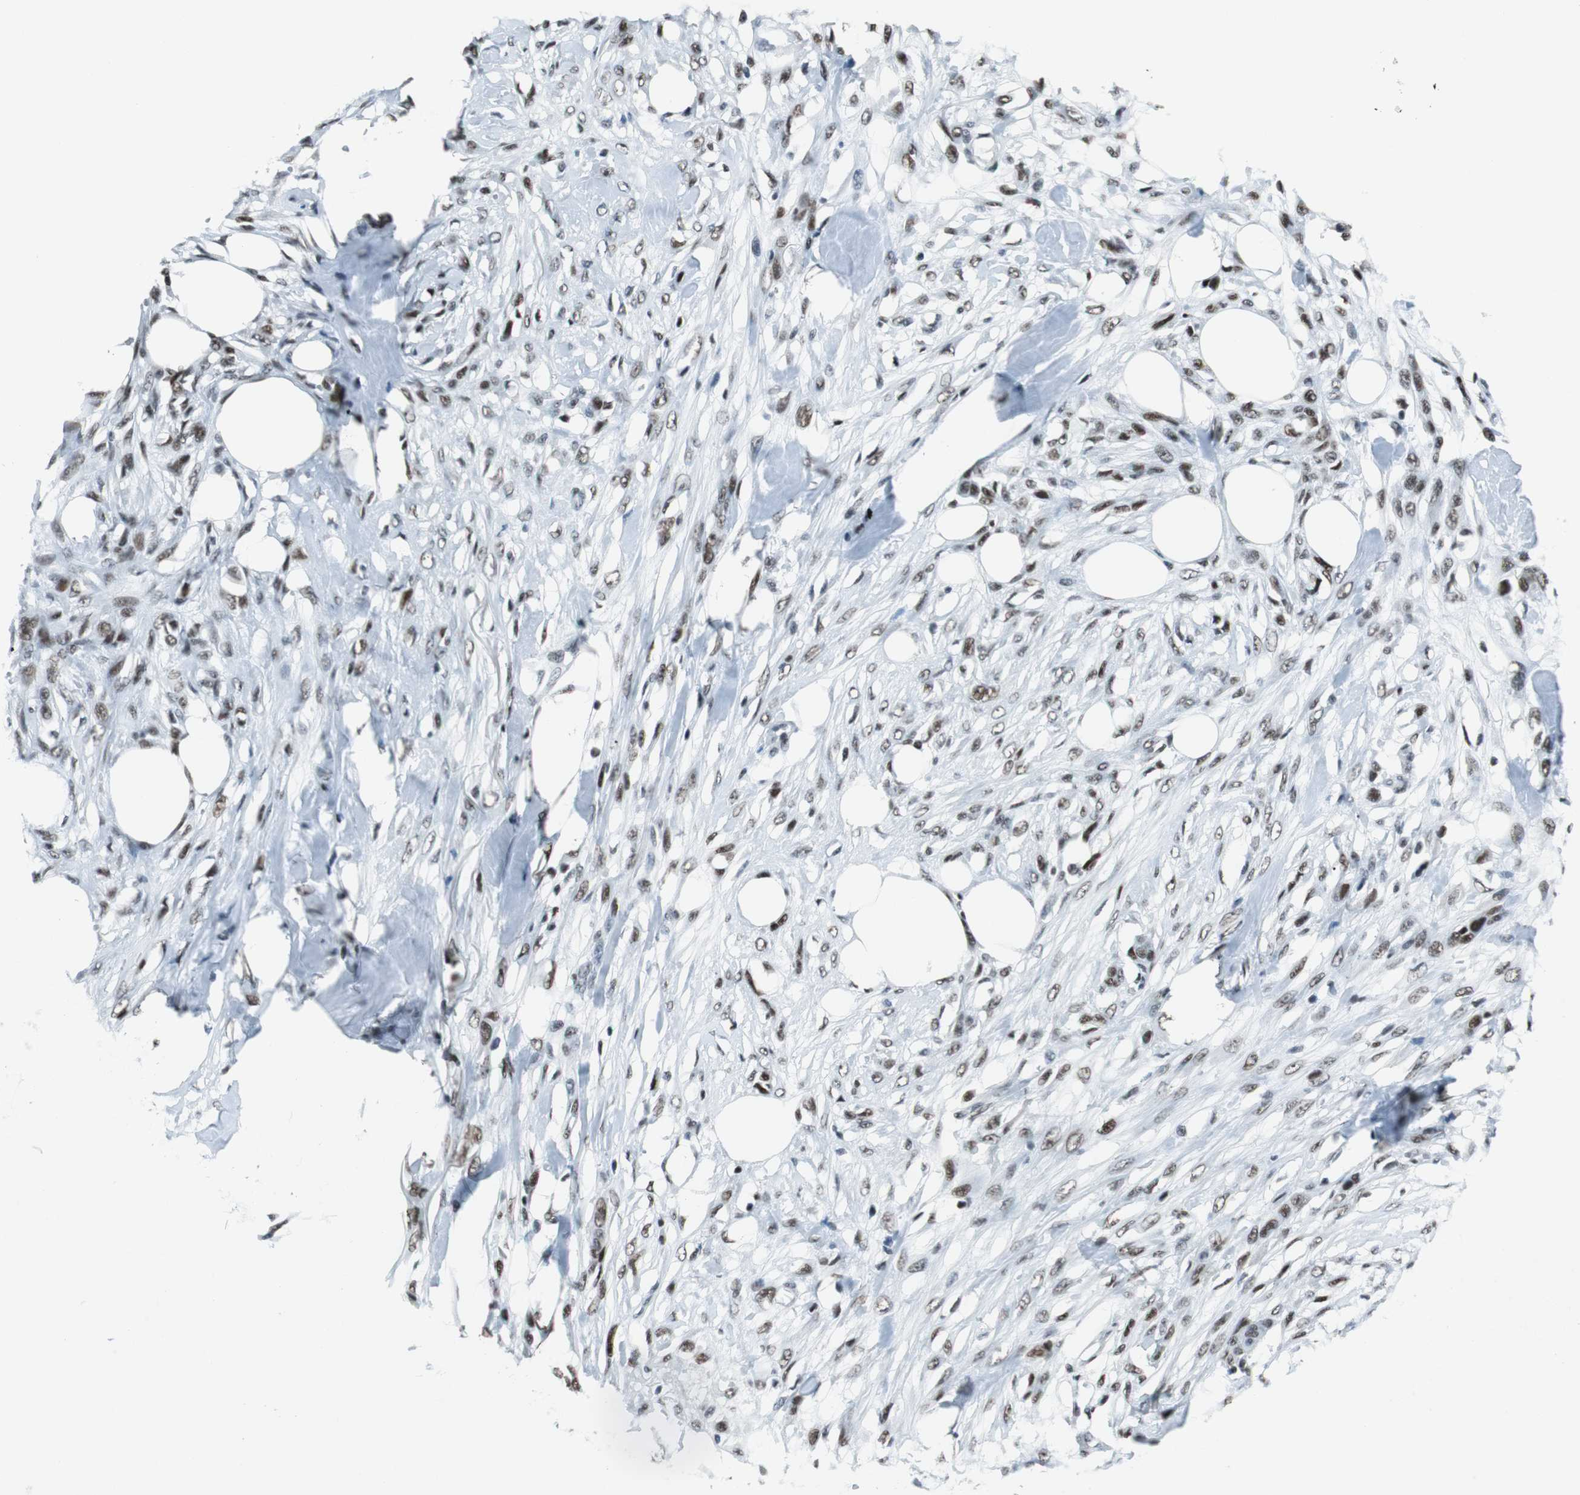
{"staining": {"intensity": "weak", "quantity": "<25%", "location": "nuclear"}, "tissue": "skin cancer", "cell_type": "Tumor cells", "image_type": "cancer", "snomed": [{"axis": "morphology", "description": "Normal tissue, NOS"}, {"axis": "morphology", "description": "Squamous cell carcinoma, NOS"}, {"axis": "topography", "description": "Skin"}], "caption": "Tumor cells are negative for brown protein staining in skin squamous cell carcinoma.", "gene": "HDAC3", "patient": {"sex": "female", "age": 59}}